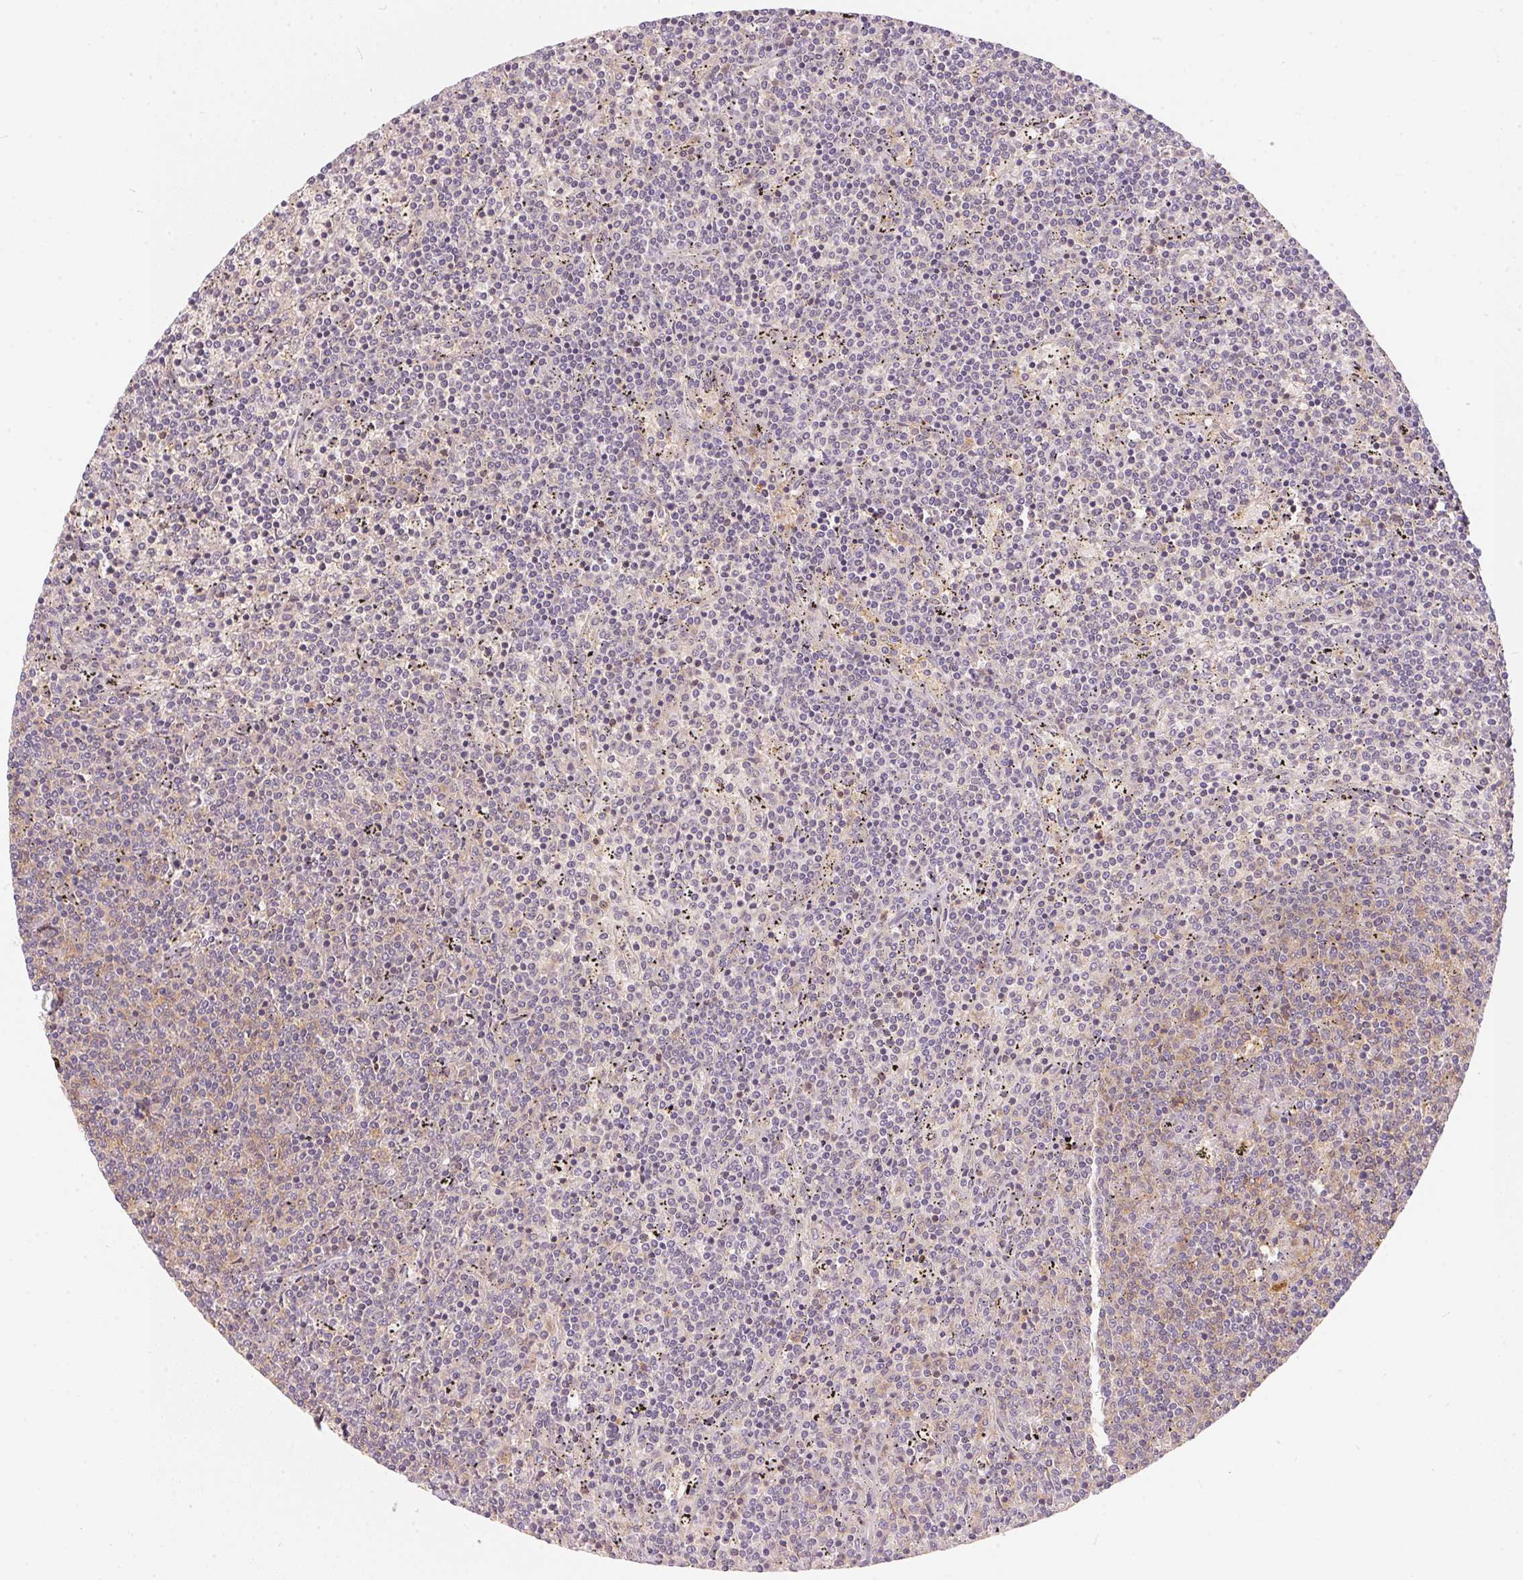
{"staining": {"intensity": "weak", "quantity": "25%-75%", "location": "cytoplasmic/membranous"}, "tissue": "lymphoma", "cell_type": "Tumor cells", "image_type": "cancer", "snomed": [{"axis": "morphology", "description": "Malignant lymphoma, non-Hodgkin's type, Low grade"}, {"axis": "topography", "description": "Spleen"}], "caption": "This photomicrograph displays immunohistochemistry (IHC) staining of human lymphoma, with low weak cytoplasmic/membranous staining in about 25%-75% of tumor cells.", "gene": "BLMH", "patient": {"sex": "female", "age": 50}}